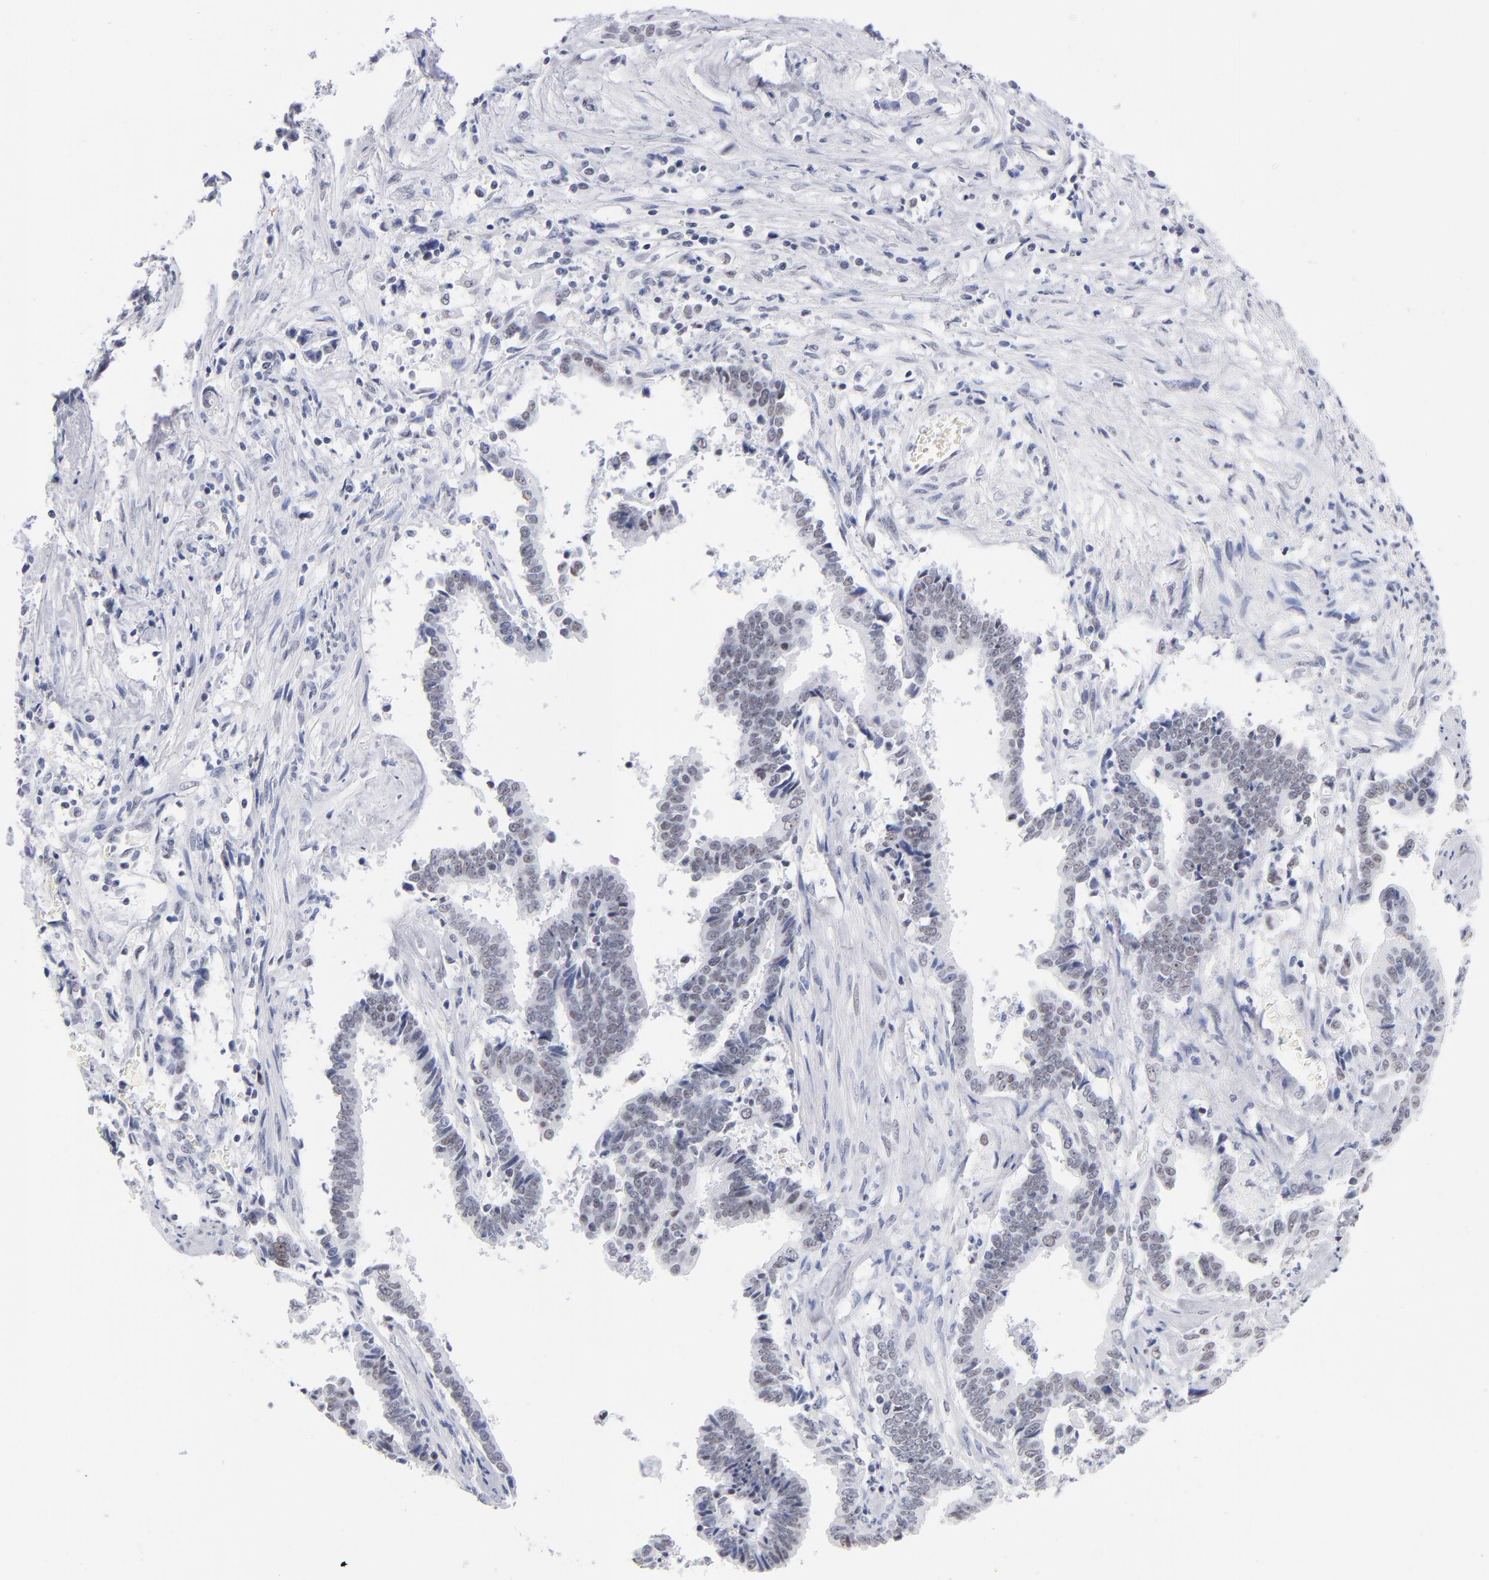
{"staining": {"intensity": "weak", "quantity": "25%-75%", "location": "nuclear"}, "tissue": "liver cancer", "cell_type": "Tumor cells", "image_type": "cancer", "snomed": [{"axis": "morphology", "description": "Cholangiocarcinoma"}, {"axis": "topography", "description": "Liver"}], "caption": "Immunohistochemistry (IHC) histopathology image of neoplastic tissue: human liver cholangiocarcinoma stained using IHC reveals low levels of weak protein expression localized specifically in the nuclear of tumor cells, appearing as a nuclear brown color.", "gene": "SNRPB", "patient": {"sex": "male", "age": 57}}